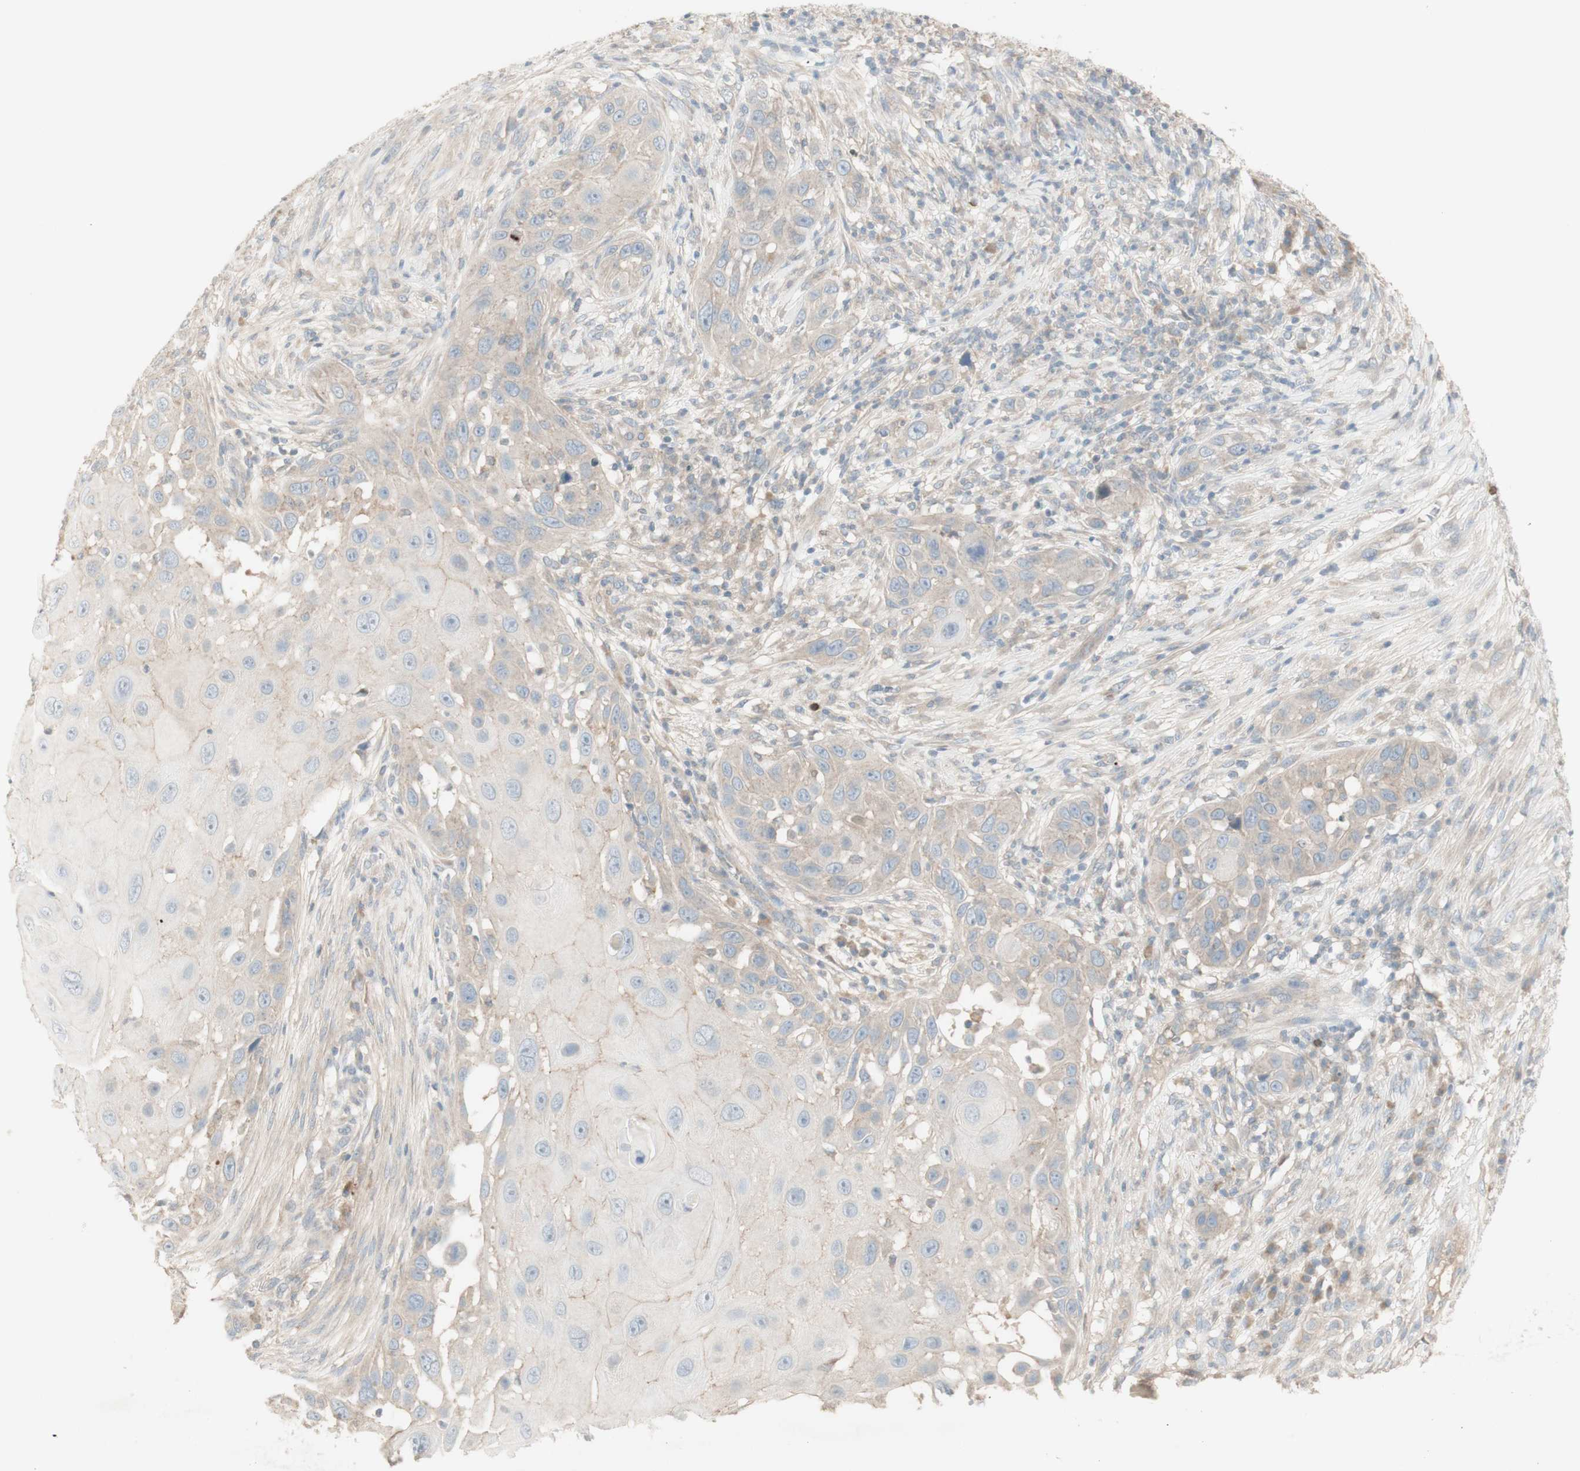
{"staining": {"intensity": "weak", "quantity": "<25%", "location": "cytoplasmic/membranous"}, "tissue": "skin cancer", "cell_type": "Tumor cells", "image_type": "cancer", "snomed": [{"axis": "morphology", "description": "Squamous cell carcinoma, NOS"}, {"axis": "topography", "description": "Skin"}], "caption": "IHC micrograph of neoplastic tissue: human skin cancer (squamous cell carcinoma) stained with DAB (3,3'-diaminobenzidine) exhibits no significant protein positivity in tumor cells.", "gene": "PTGER4", "patient": {"sex": "female", "age": 44}}